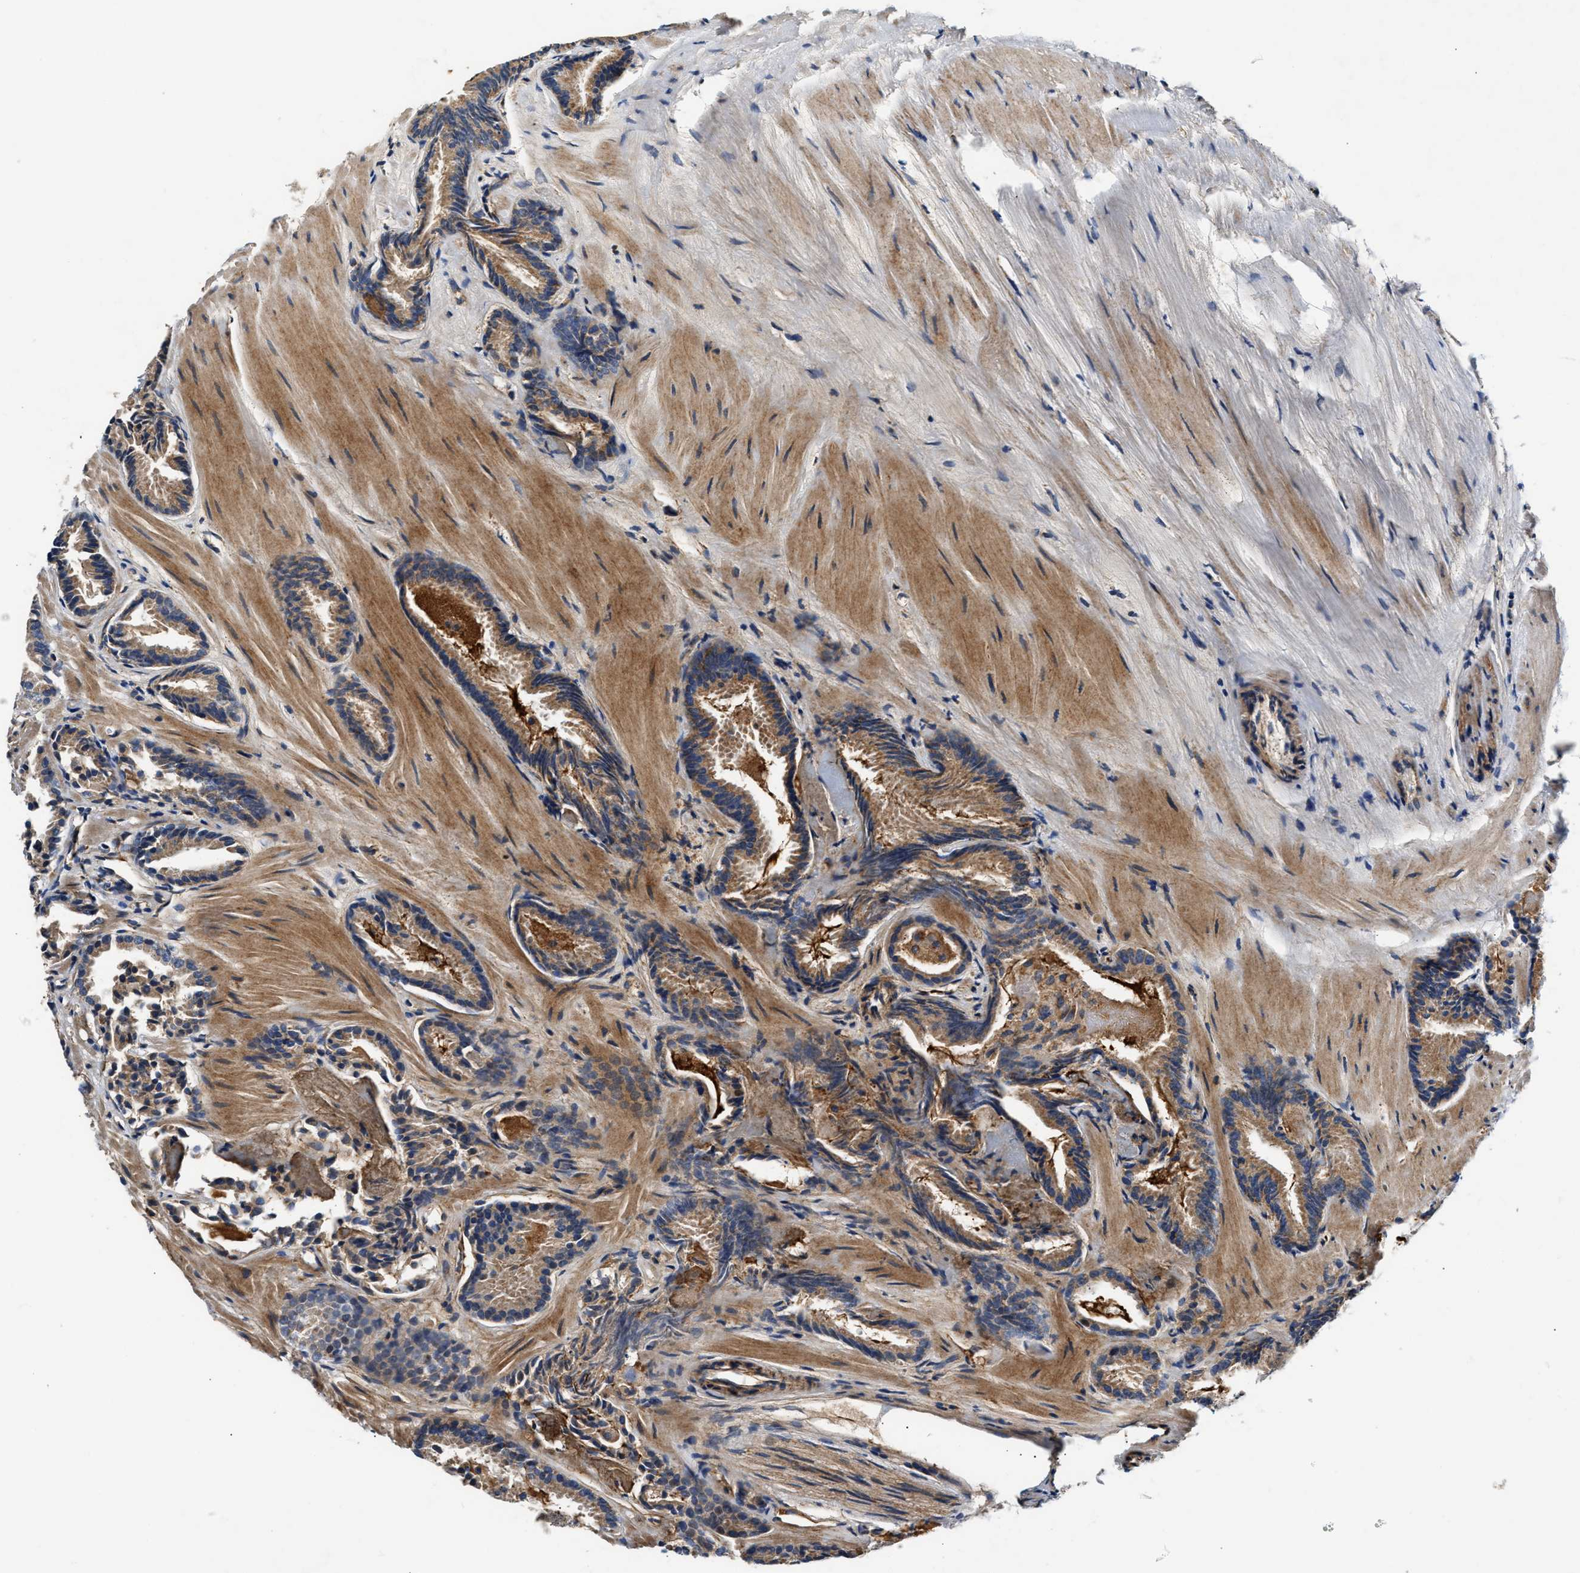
{"staining": {"intensity": "moderate", "quantity": ">75%", "location": "cytoplasmic/membranous"}, "tissue": "prostate cancer", "cell_type": "Tumor cells", "image_type": "cancer", "snomed": [{"axis": "morphology", "description": "Adenocarcinoma, Low grade"}, {"axis": "topography", "description": "Prostate"}], "caption": "Approximately >75% of tumor cells in human prostate cancer exhibit moderate cytoplasmic/membranous protein staining as visualized by brown immunohistochemical staining.", "gene": "TEX2", "patient": {"sex": "male", "age": 51}}